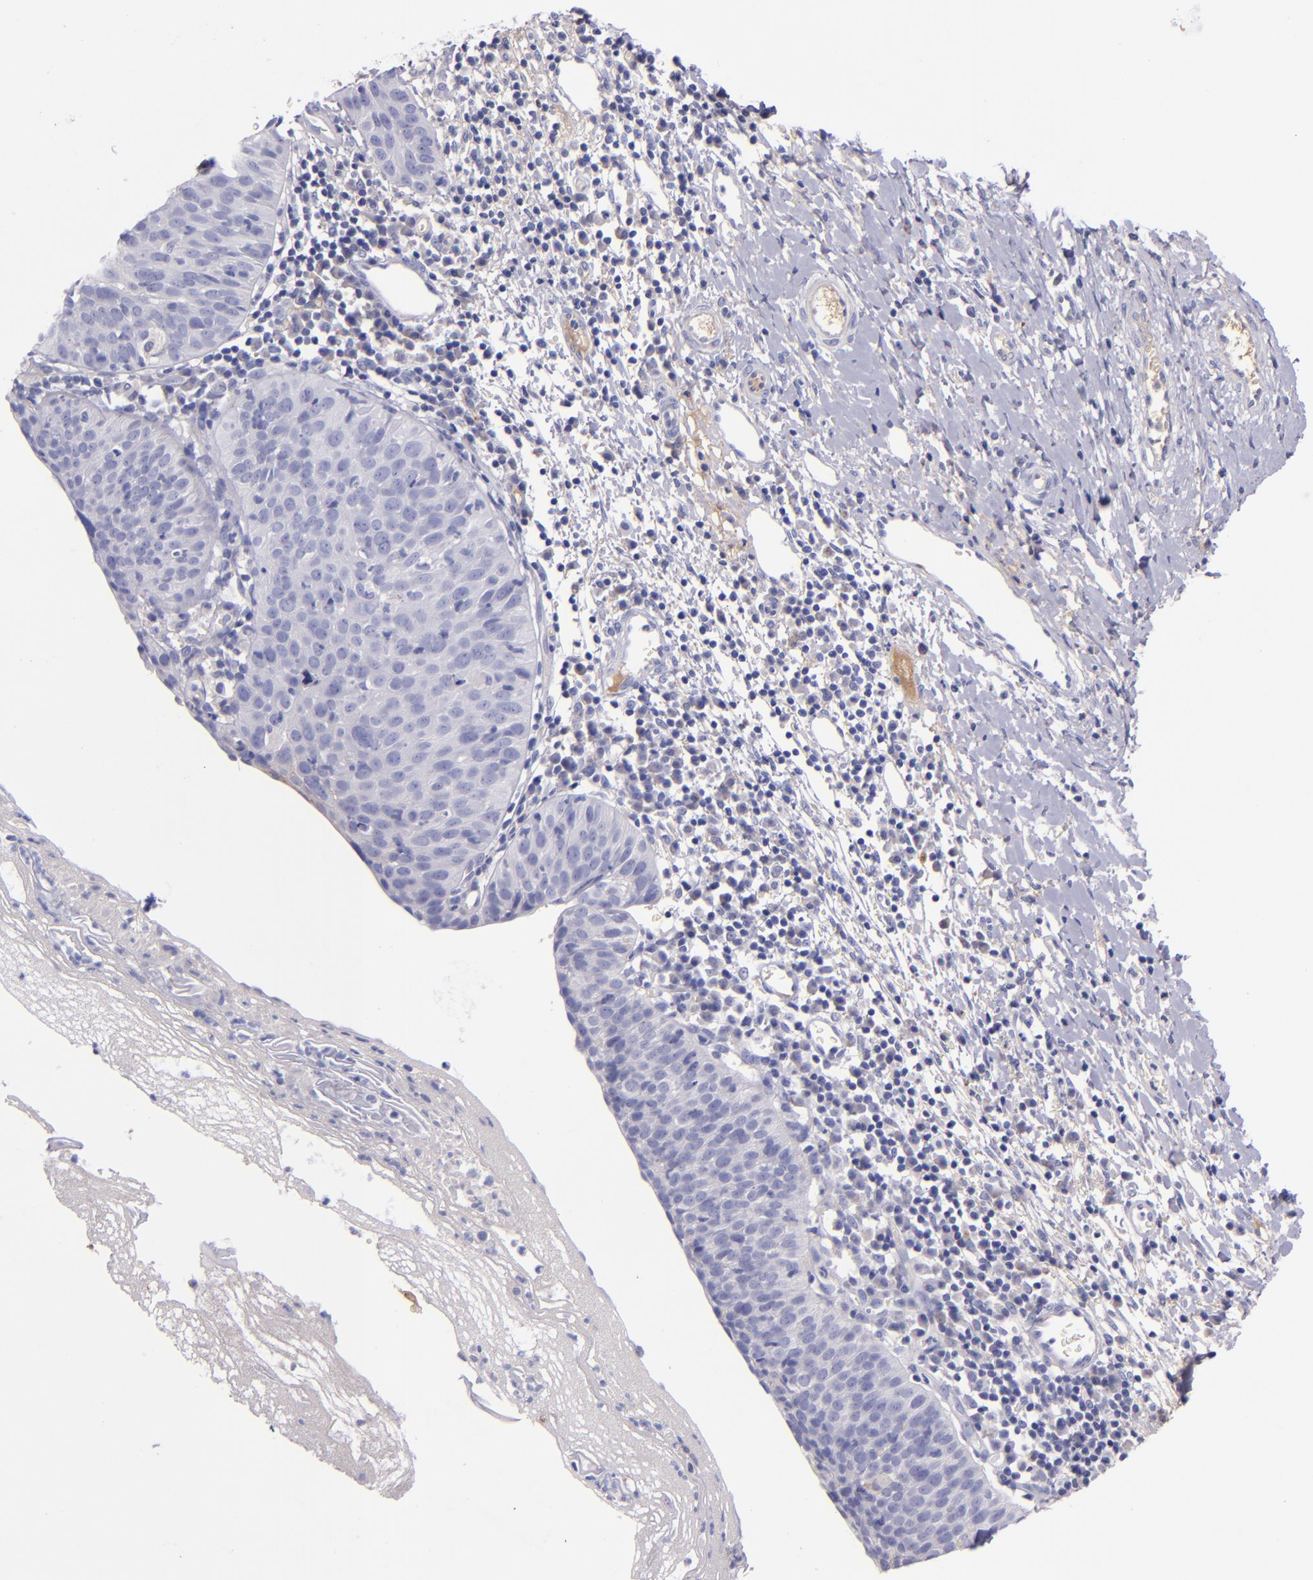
{"staining": {"intensity": "negative", "quantity": "none", "location": "none"}, "tissue": "cervical cancer", "cell_type": "Tumor cells", "image_type": "cancer", "snomed": [{"axis": "morphology", "description": "Normal tissue, NOS"}, {"axis": "morphology", "description": "Squamous cell carcinoma, NOS"}, {"axis": "topography", "description": "Cervix"}], "caption": "The histopathology image displays no significant positivity in tumor cells of cervical cancer (squamous cell carcinoma).", "gene": "KNG1", "patient": {"sex": "female", "age": 39}}